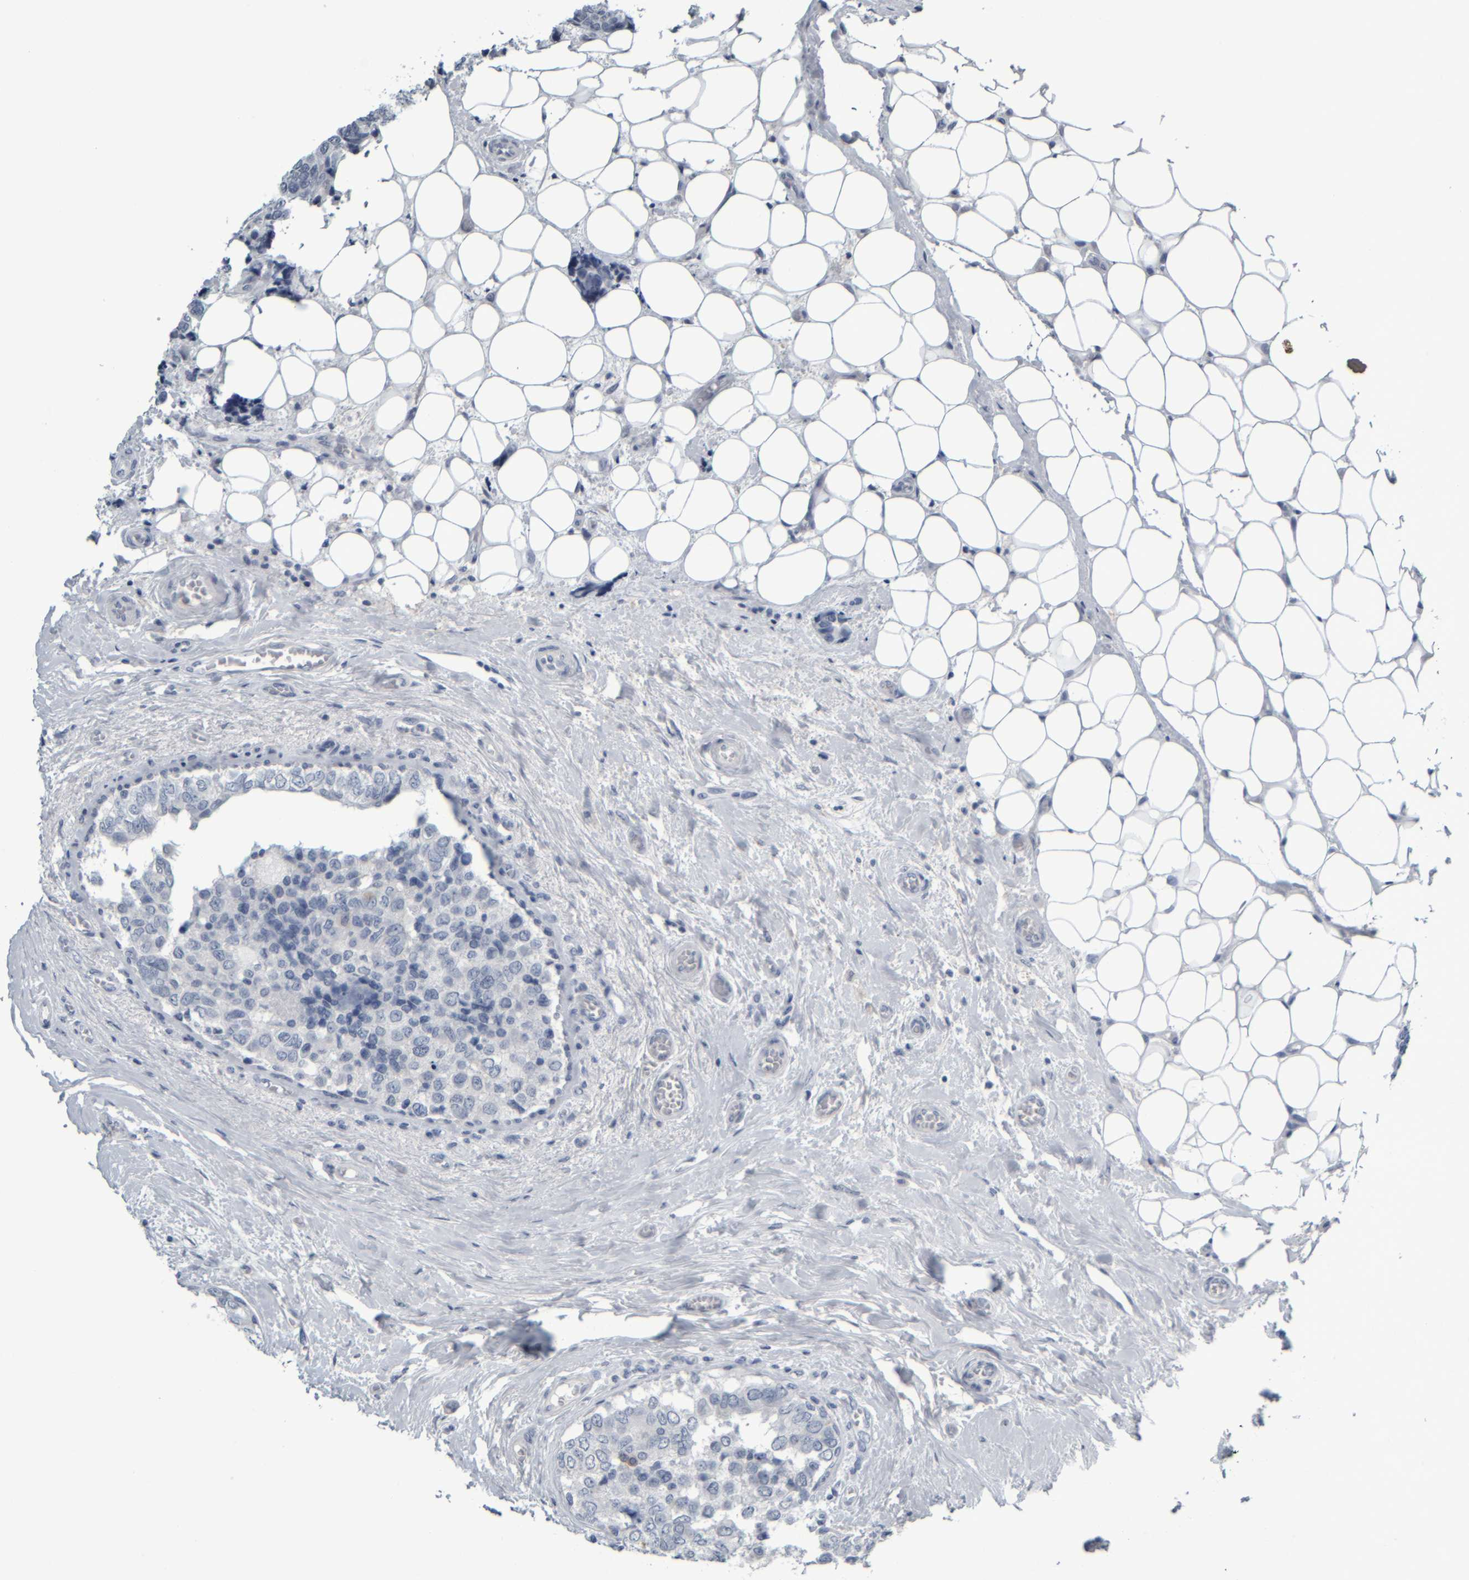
{"staining": {"intensity": "negative", "quantity": "none", "location": "none"}, "tissue": "breast cancer", "cell_type": "Tumor cells", "image_type": "cancer", "snomed": [{"axis": "morphology", "description": "Normal tissue, NOS"}, {"axis": "morphology", "description": "Duct carcinoma"}, {"axis": "topography", "description": "Breast"}], "caption": "Human breast infiltrating ductal carcinoma stained for a protein using immunohistochemistry (IHC) exhibits no staining in tumor cells.", "gene": "COL14A1", "patient": {"sex": "female", "age": 43}}